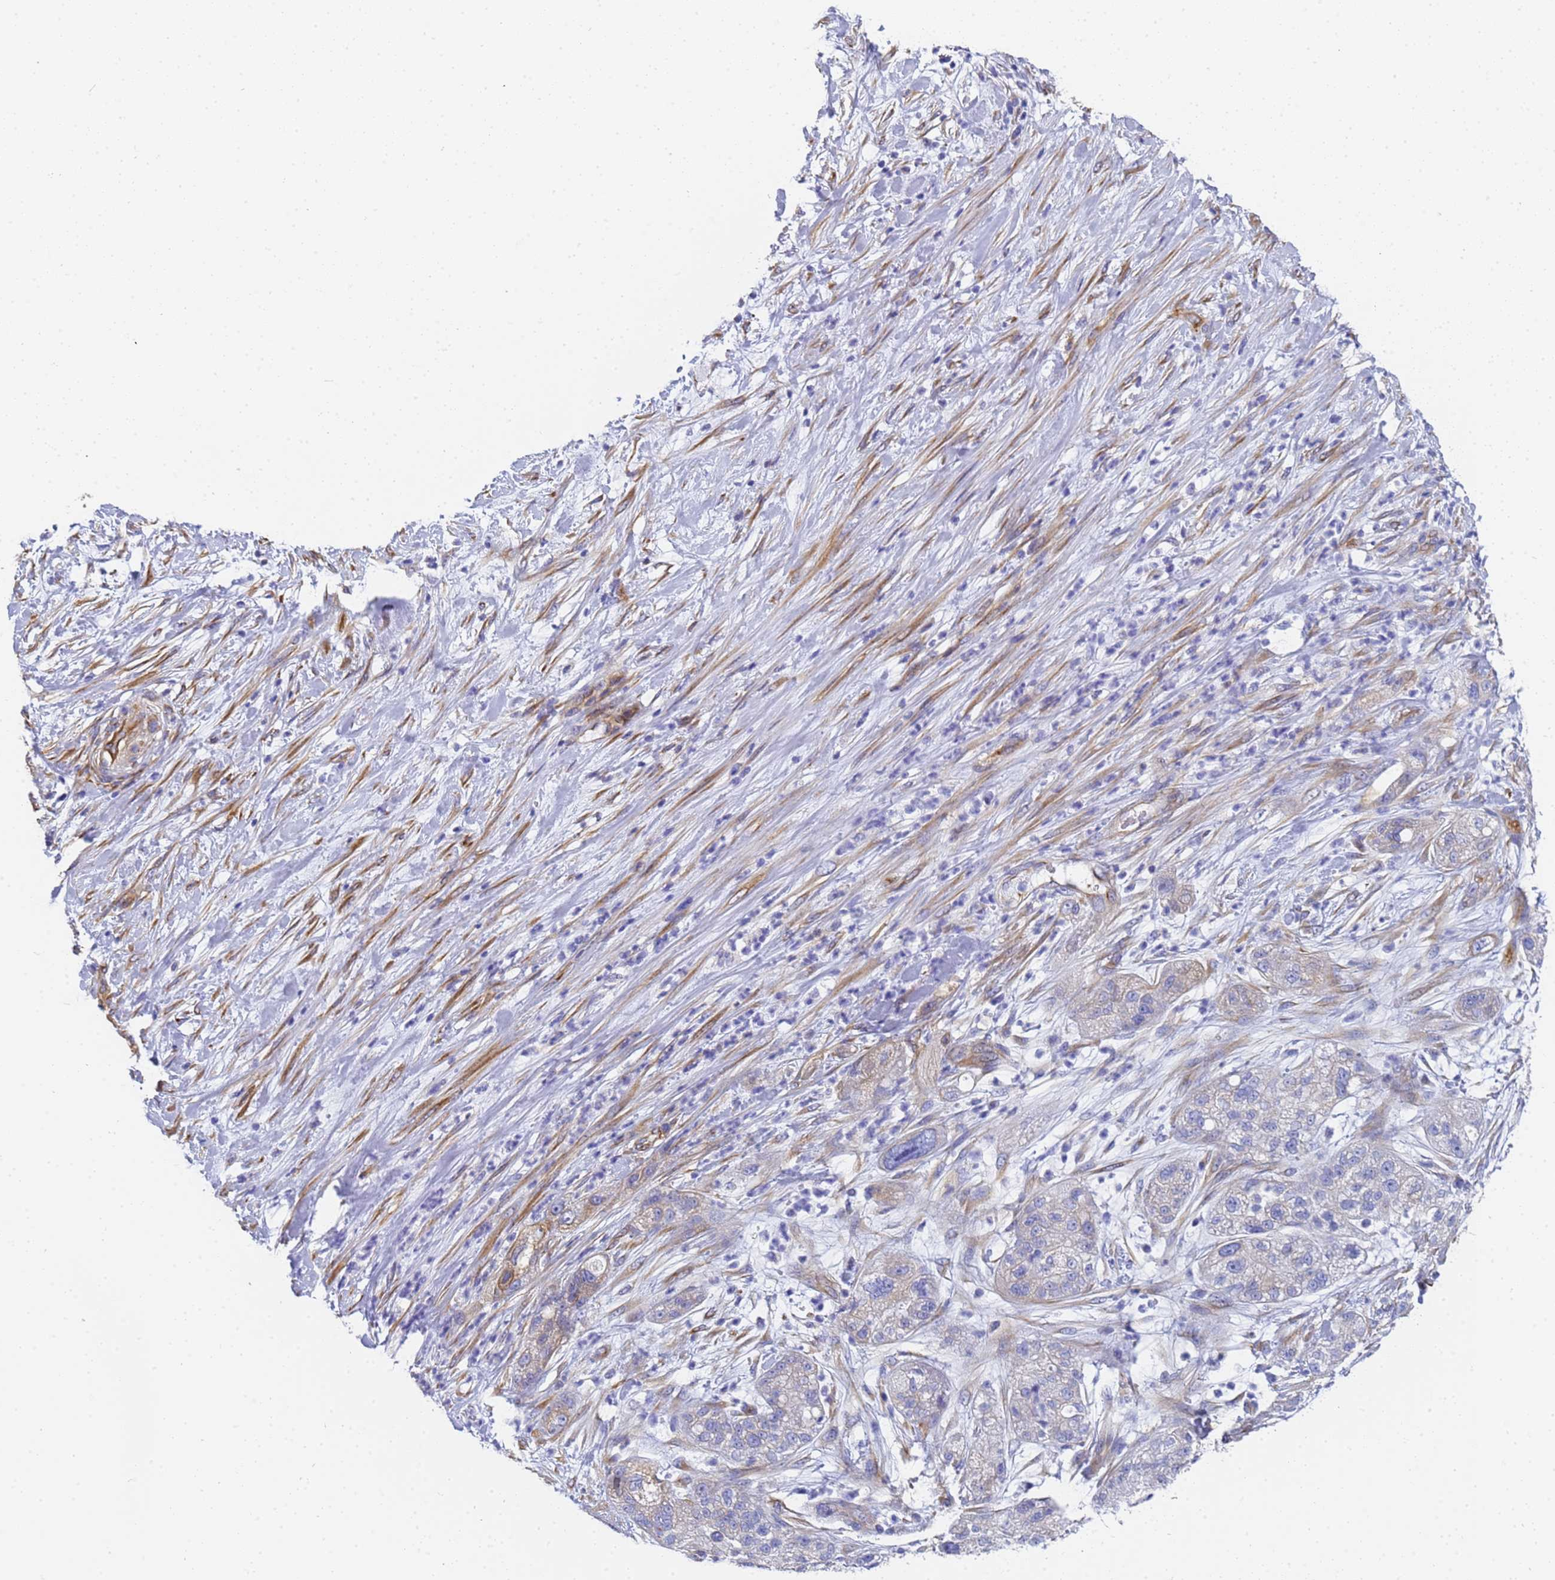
{"staining": {"intensity": "weak", "quantity": "25%-75%", "location": "cytoplasmic/membranous"}, "tissue": "pancreatic cancer", "cell_type": "Tumor cells", "image_type": "cancer", "snomed": [{"axis": "morphology", "description": "Adenocarcinoma, NOS"}, {"axis": "topography", "description": "Pancreas"}], "caption": "Immunohistochemistry (IHC) micrograph of neoplastic tissue: human pancreatic cancer (adenocarcinoma) stained using immunohistochemistry (IHC) reveals low levels of weak protein expression localized specifically in the cytoplasmic/membranous of tumor cells, appearing as a cytoplasmic/membranous brown color.", "gene": "TUBB1", "patient": {"sex": "female", "age": 78}}